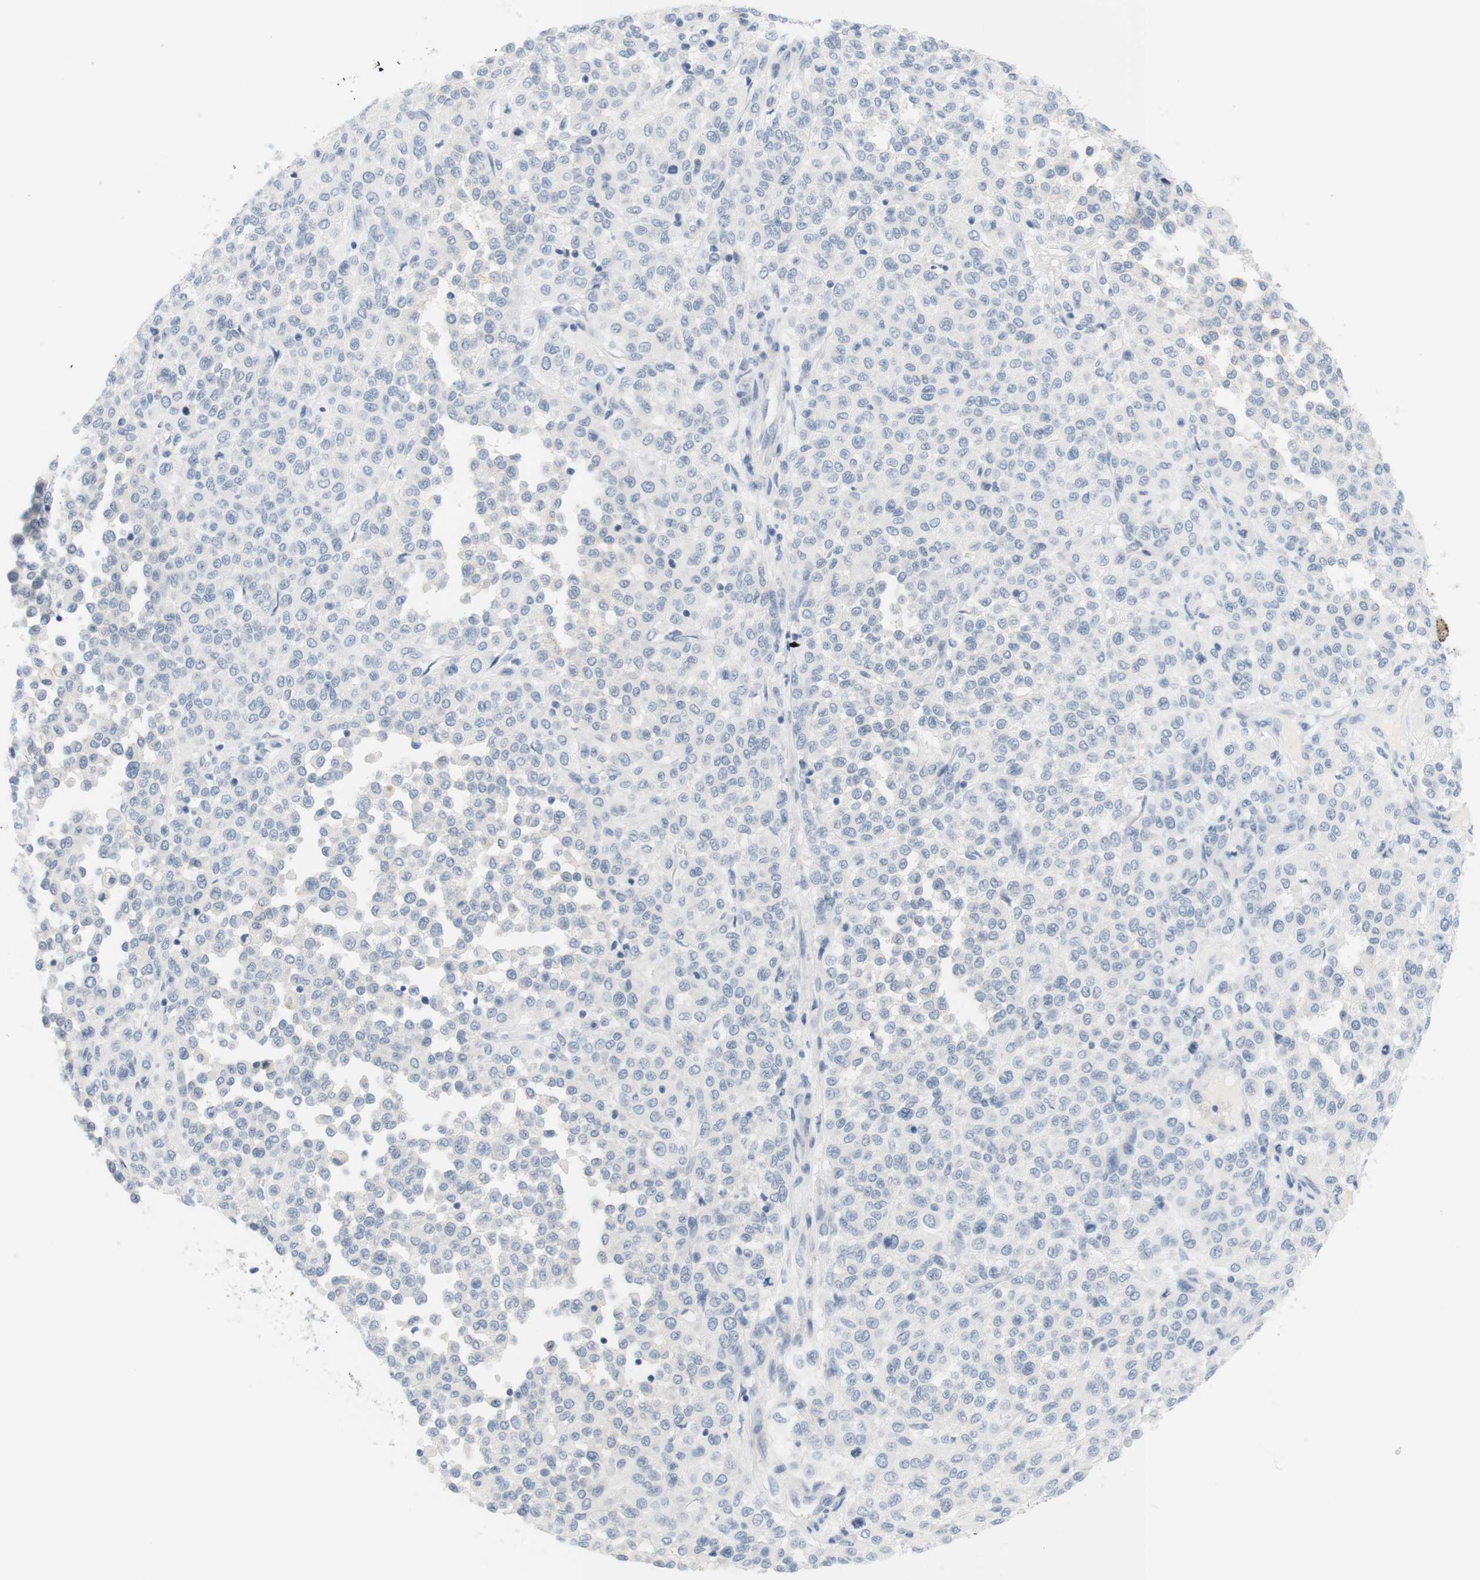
{"staining": {"intensity": "negative", "quantity": "none", "location": "none"}, "tissue": "melanoma", "cell_type": "Tumor cells", "image_type": "cancer", "snomed": [{"axis": "morphology", "description": "Malignant melanoma, Metastatic site"}, {"axis": "topography", "description": "Pancreas"}], "caption": "This is an immunohistochemistry photomicrograph of malignant melanoma (metastatic site). There is no expression in tumor cells.", "gene": "OPRM1", "patient": {"sex": "female", "age": 30}}